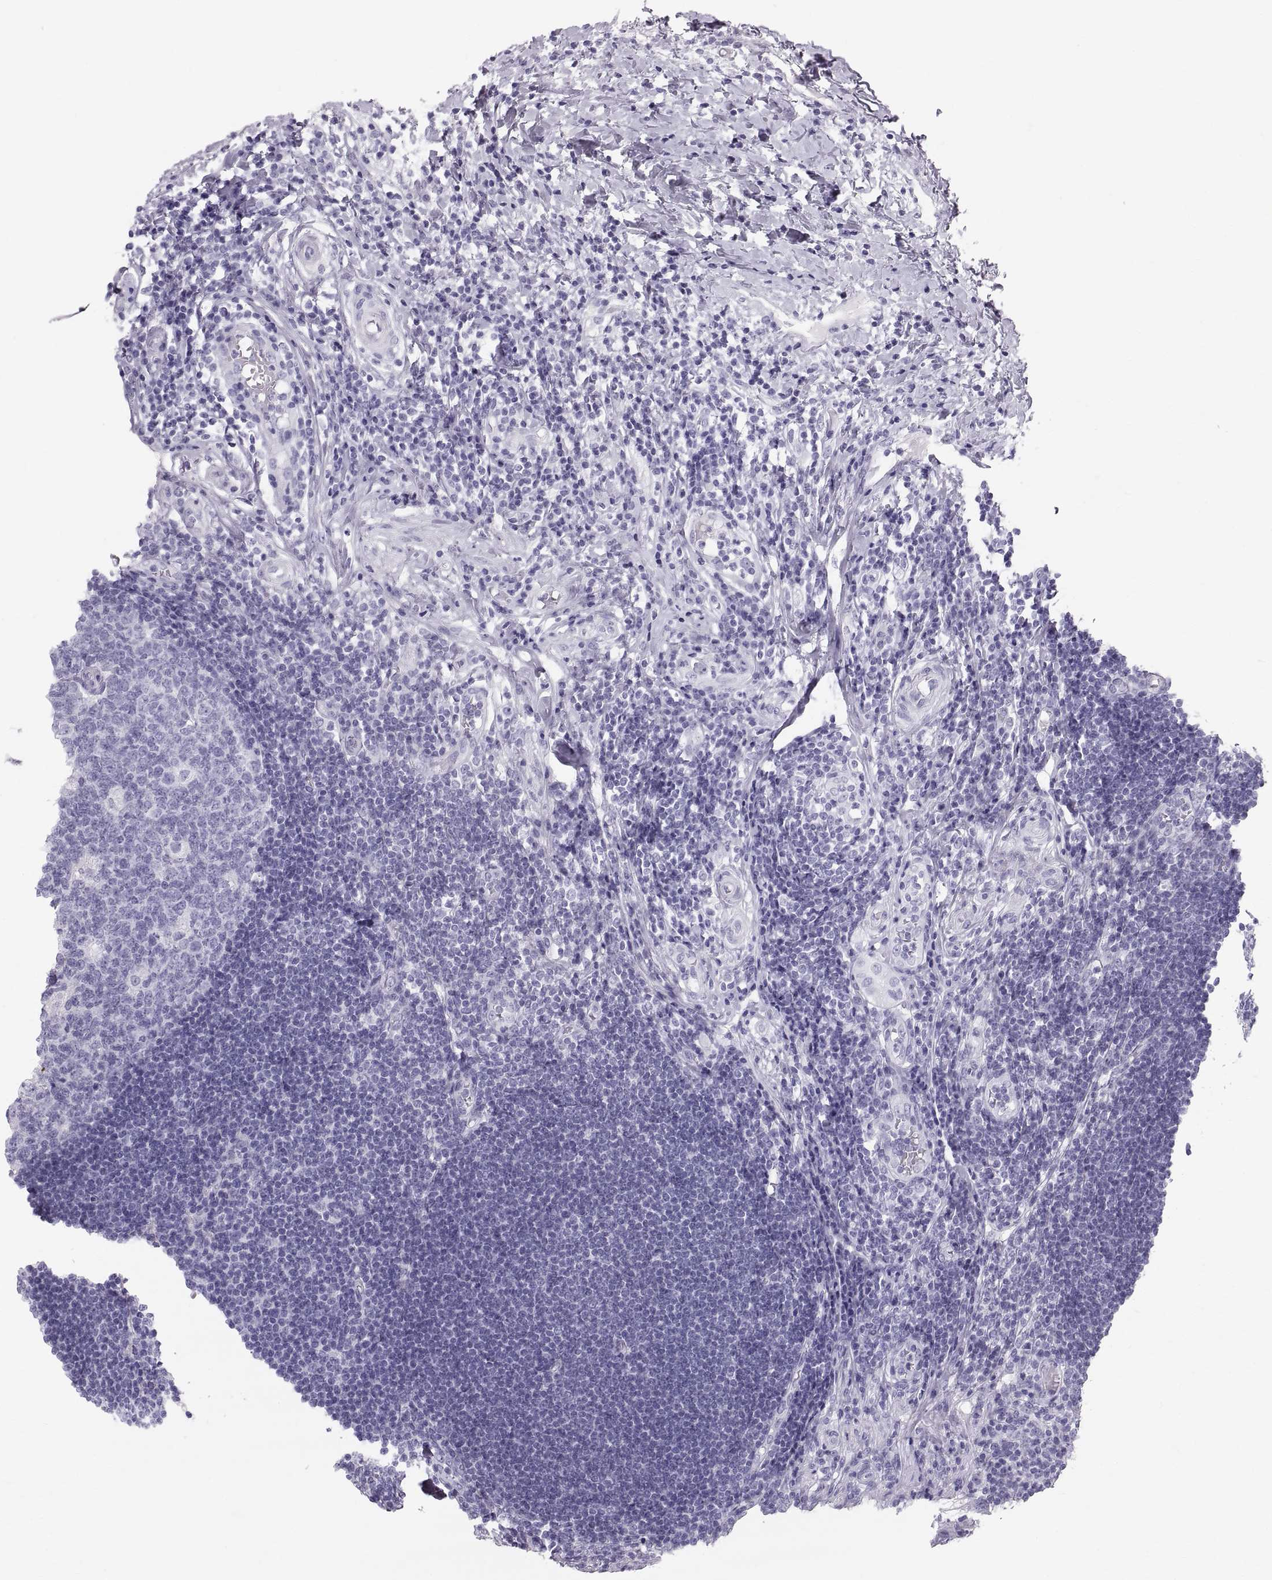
{"staining": {"intensity": "negative", "quantity": "none", "location": "none"}, "tissue": "appendix", "cell_type": "Glandular cells", "image_type": "normal", "snomed": [{"axis": "morphology", "description": "Normal tissue, NOS"}, {"axis": "morphology", "description": "Inflammation, NOS"}, {"axis": "topography", "description": "Appendix"}], "caption": "This is an IHC photomicrograph of benign appendix. There is no expression in glandular cells.", "gene": "SLC22A6", "patient": {"sex": "male", "age": 16}}